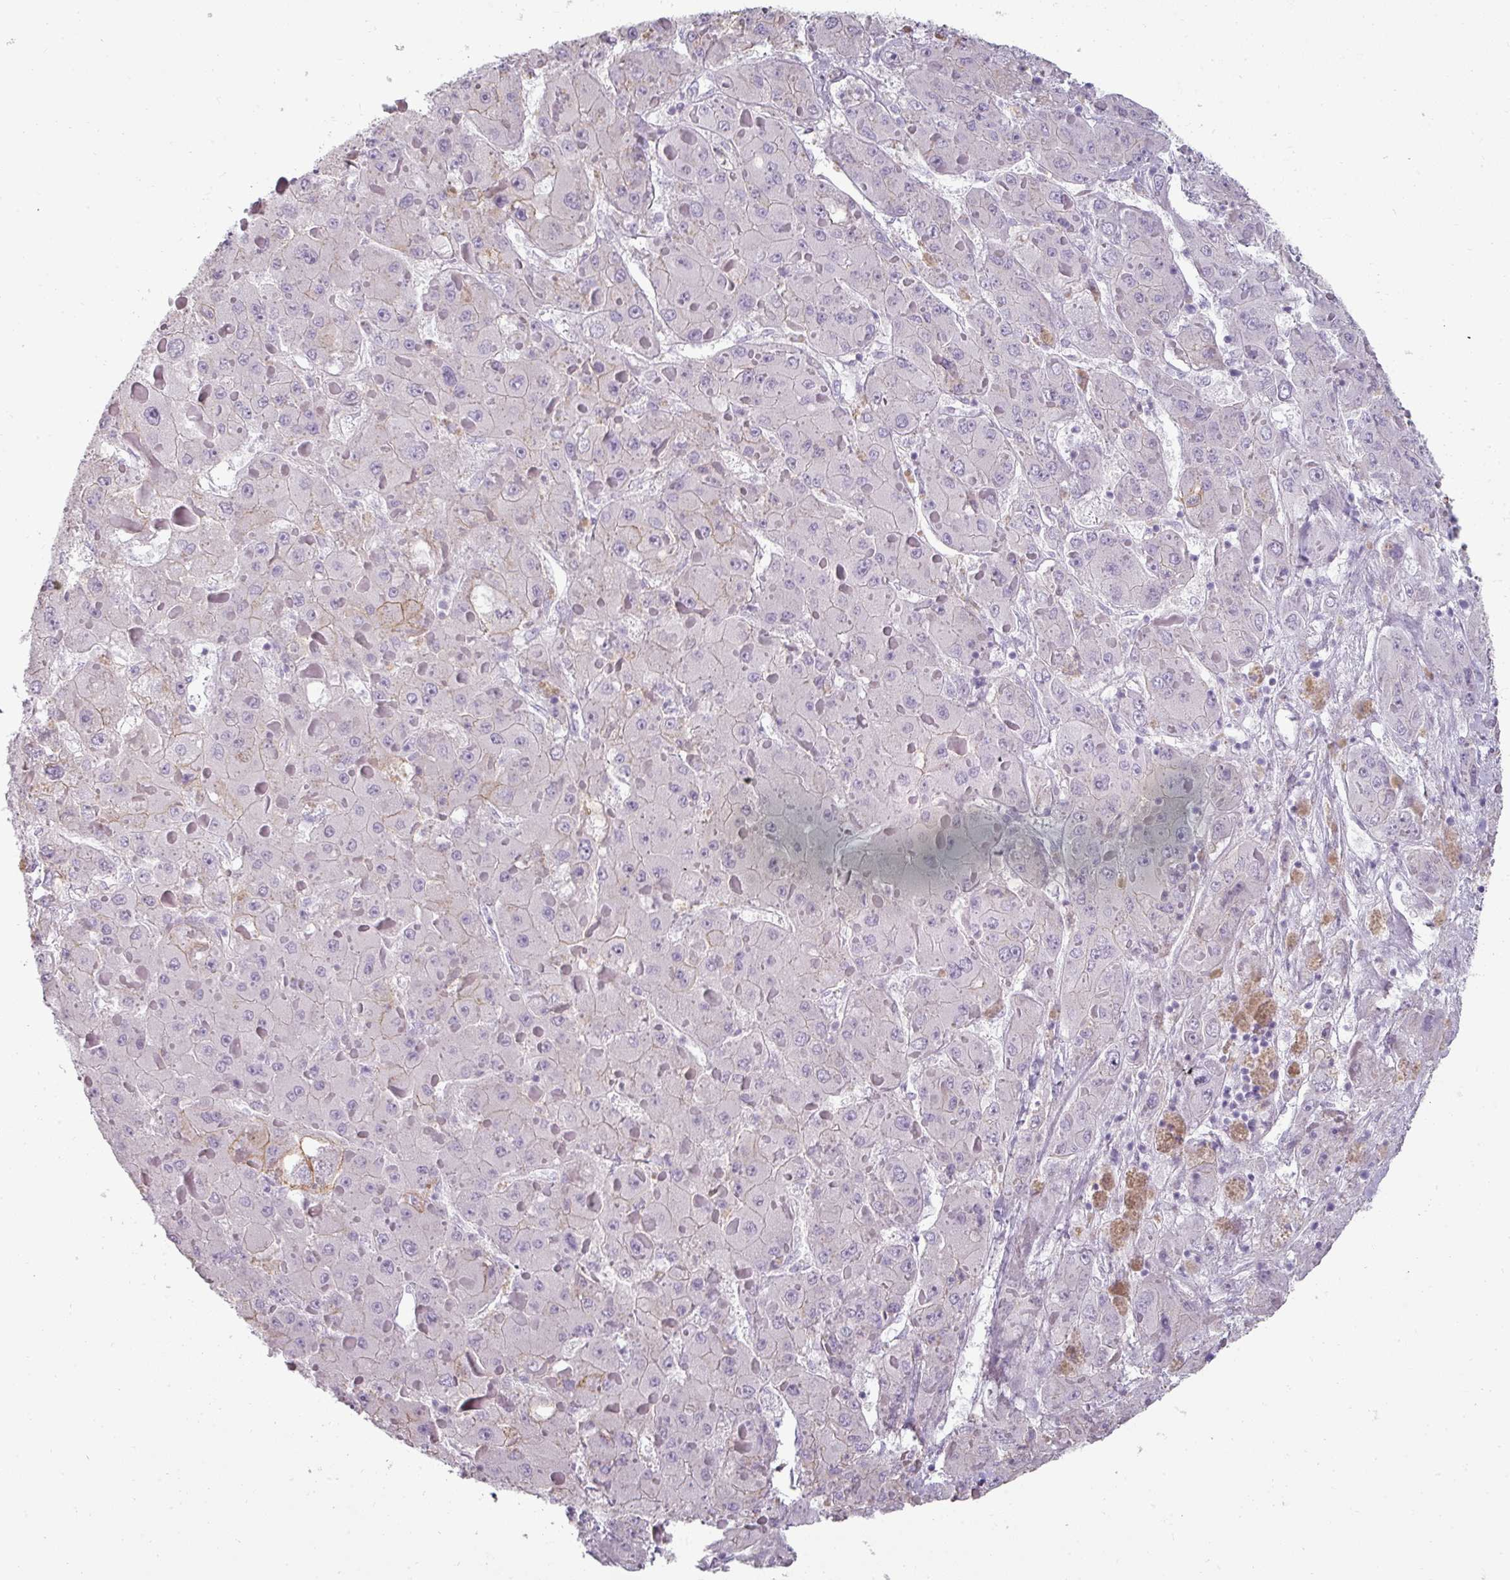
{"staining": {"intensity": "weak", "quantity": "<25%", "location": "cytoplasmic/membranous"}, "tissue": "liver cancer", "cell_type": "Tumor cells", "image_type": "cancer", "snomed": [{"axis": "morphology", "description": "Carcinoma, Hepatocellular, NOS"}, {"axis": "topography", "description": "Liver"}], "caption": "The image reveals no staining of tumor cells in liver hepatocellular carcinoma.", "gene": "ASB1", "patient": {"sex": "female", "age": 73}}